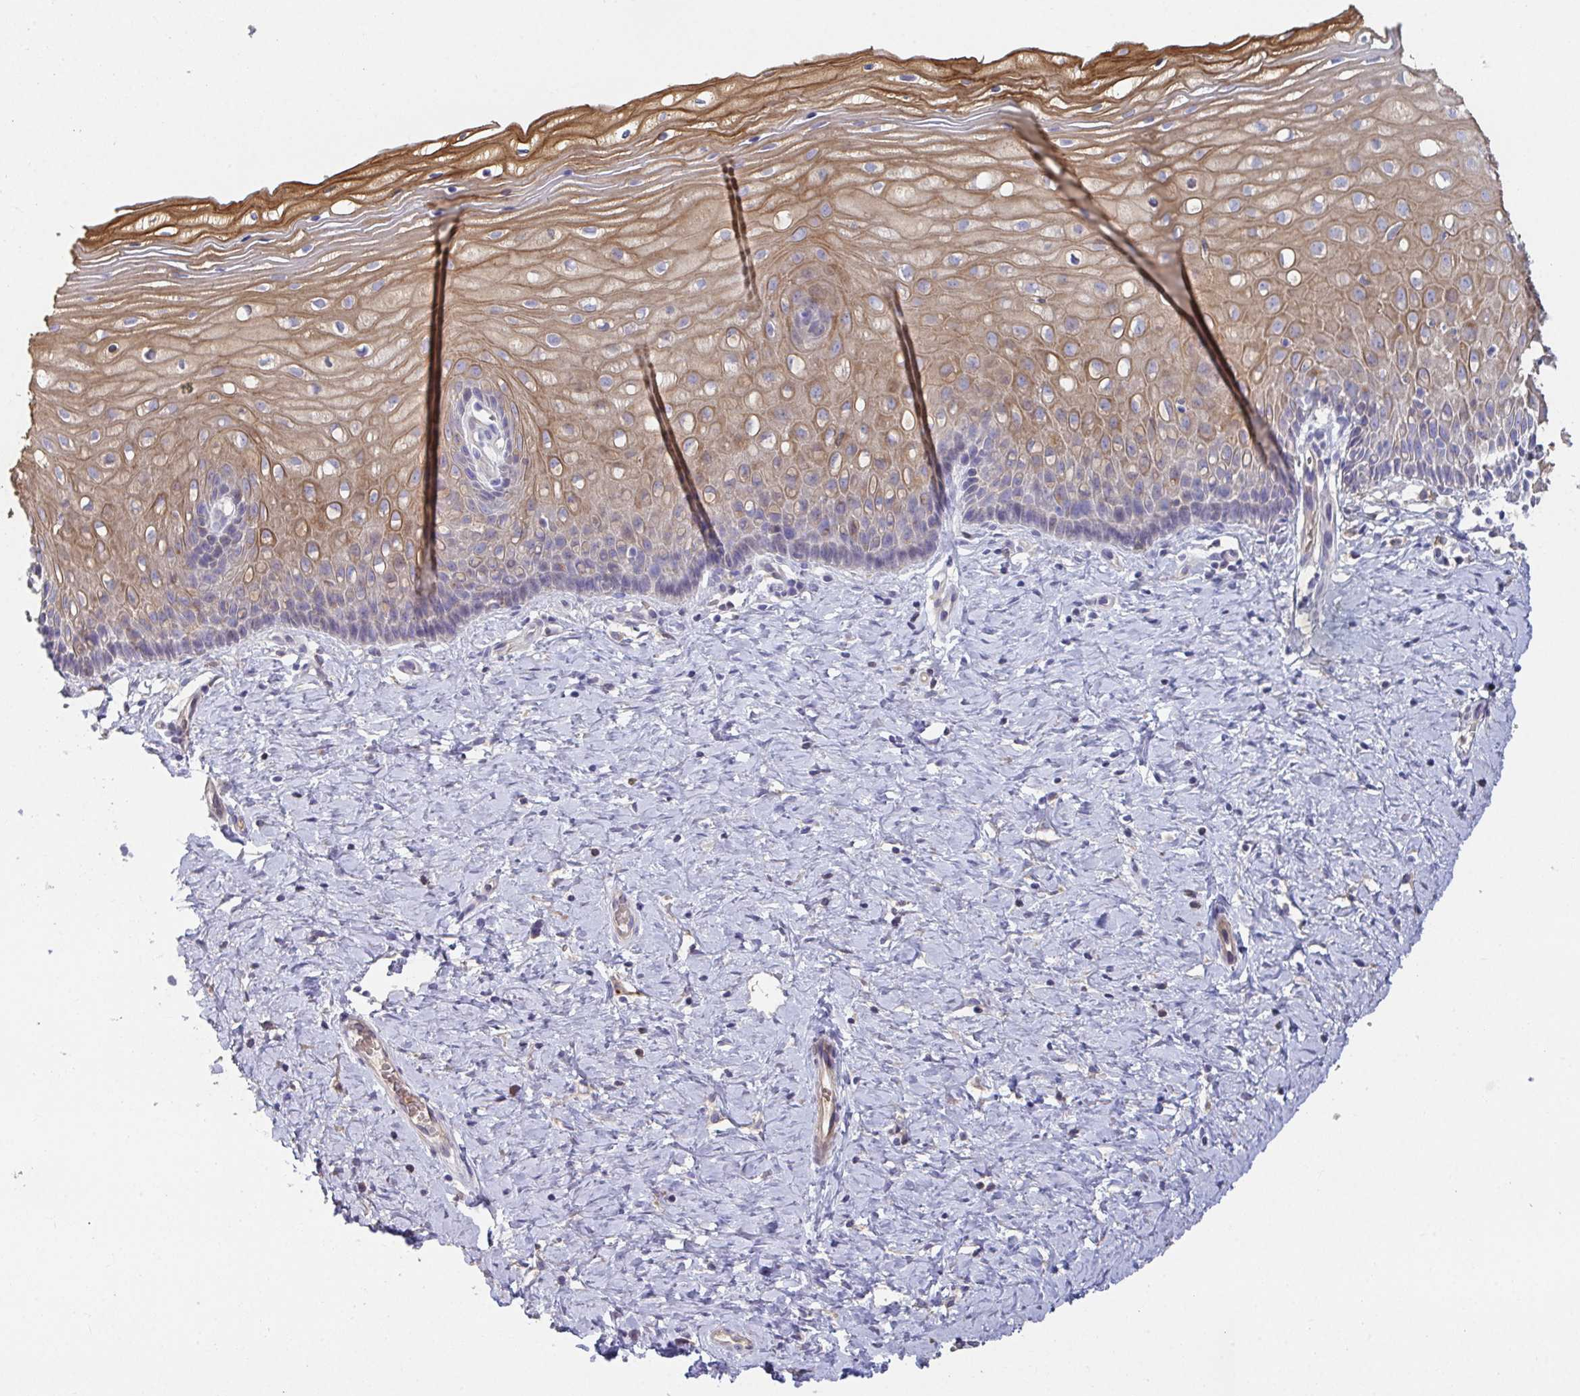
{"staining": {"intensity": "negative", "quantity": "none", "location": "none"}, "tissue": "cervix", "cell_type": "Glandular cells", "image_type": "normal", "snomed": [{"axis": "morphology", "description": "Normal tissue, NOS"}, {"axis": "topography", "description": "Cervix"}], "caption": "Immunohistochemistry (IHC) histopathology image of normal cervix: cervix stained with DAB (3,3'-diaminobenzidine) shows no significant protein expression in glandular cells. (Stains: DAB (3,3'-diaminobenzidine) IHC with hematoxylin counter stain, Microscopy: brightfield microscopy at high magnification).", "gene": "ANO5", "patient": {"sex": "female", "age": 37}}